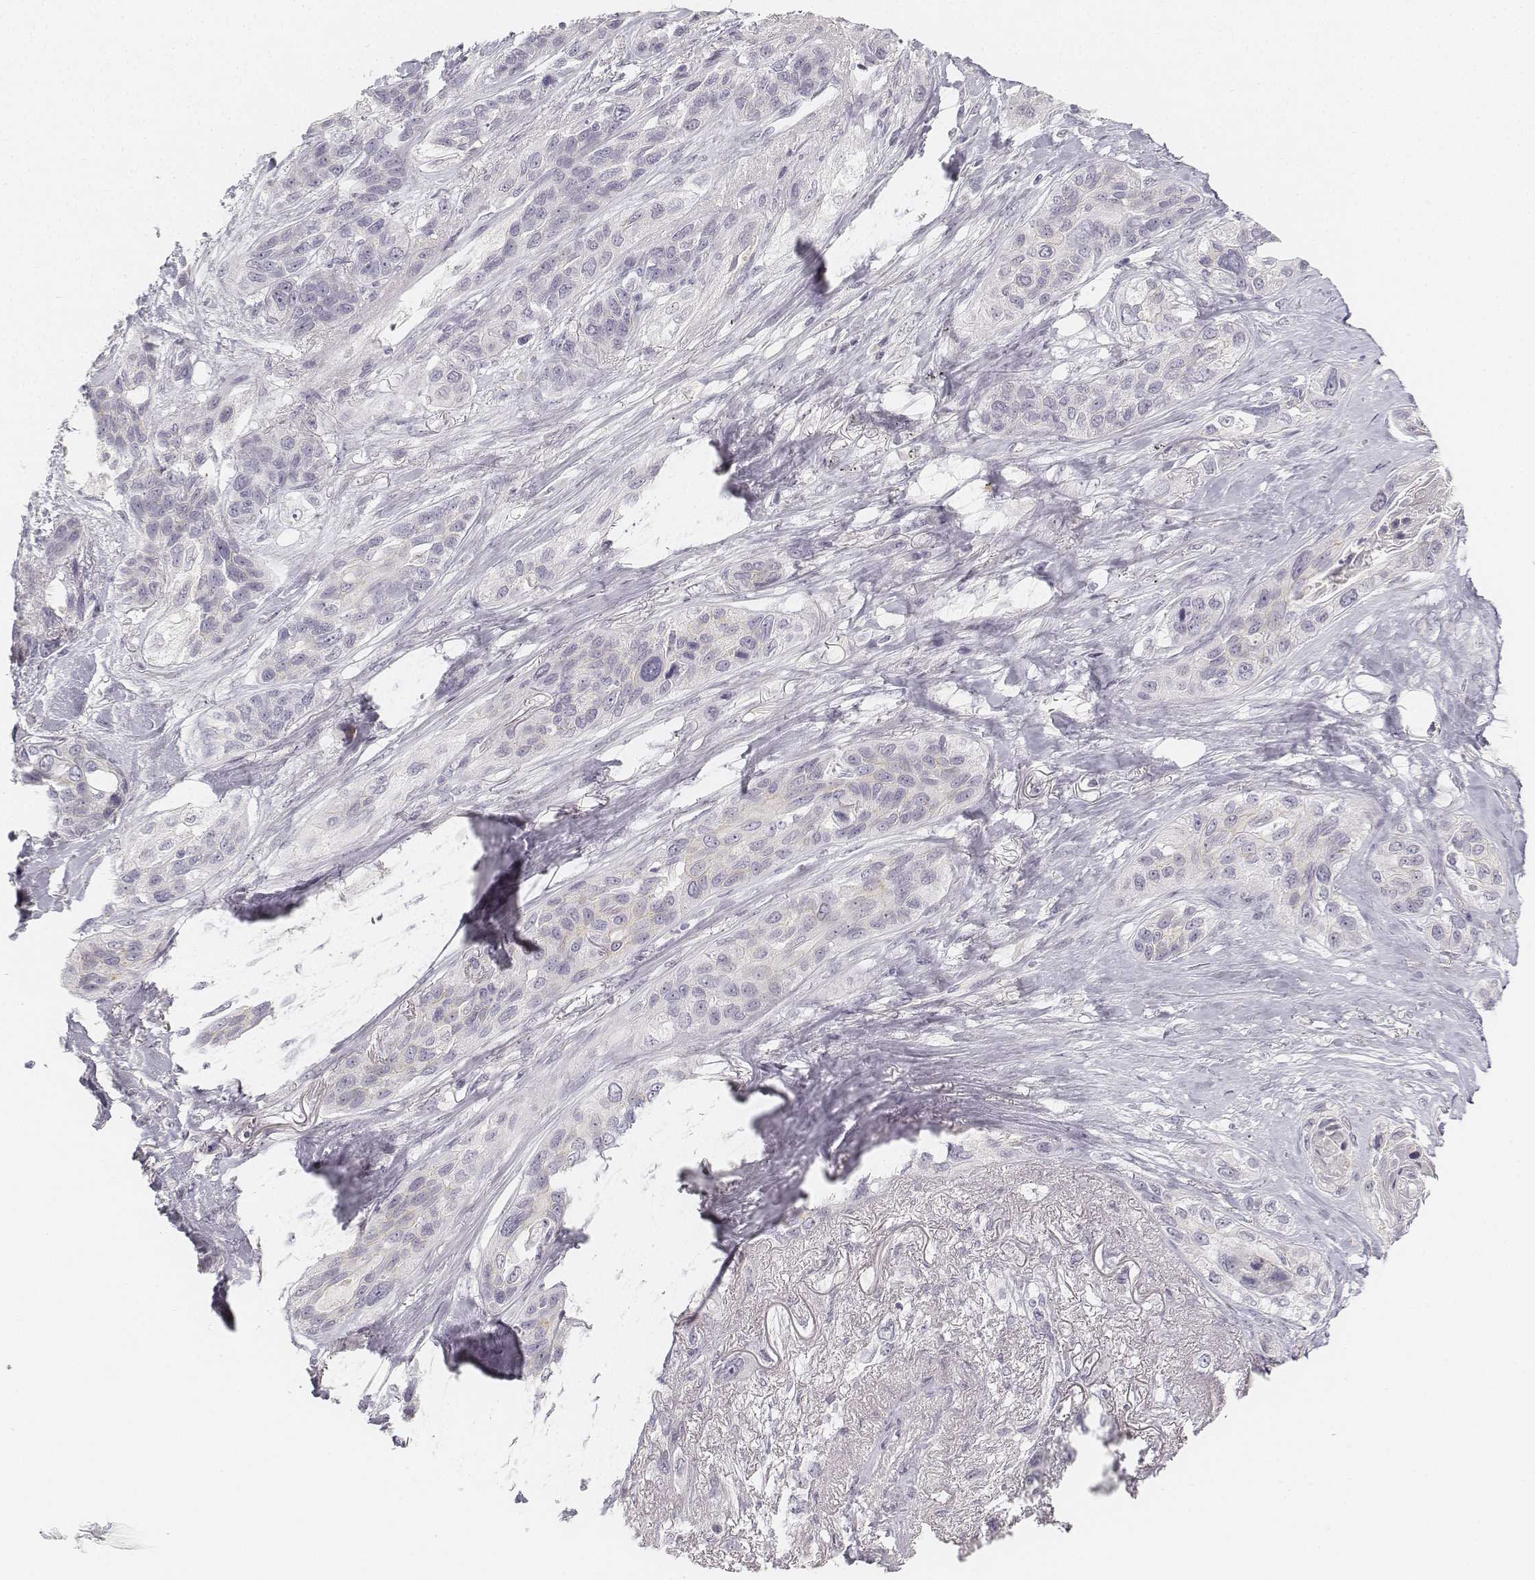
{"staining": {"intensity": "negative", "quantity": "none", "location": "none"}, "tissue": "lung cancer", "cell_type": "Tumor cells", "image_type": "cancer", "snomed": [{"axis": "morphology", "description": "Squamous cell carcinoma, NOS"}, {"axis": "topography", "description": "Lung"}], "caption": "Immunohistochemical staining of human lung cancer (squamous cell carcinoma) demonstrates no significant expression in tumor cells.", "gene": "DSG4", "patient": {"sex": "female", "age": 70}}